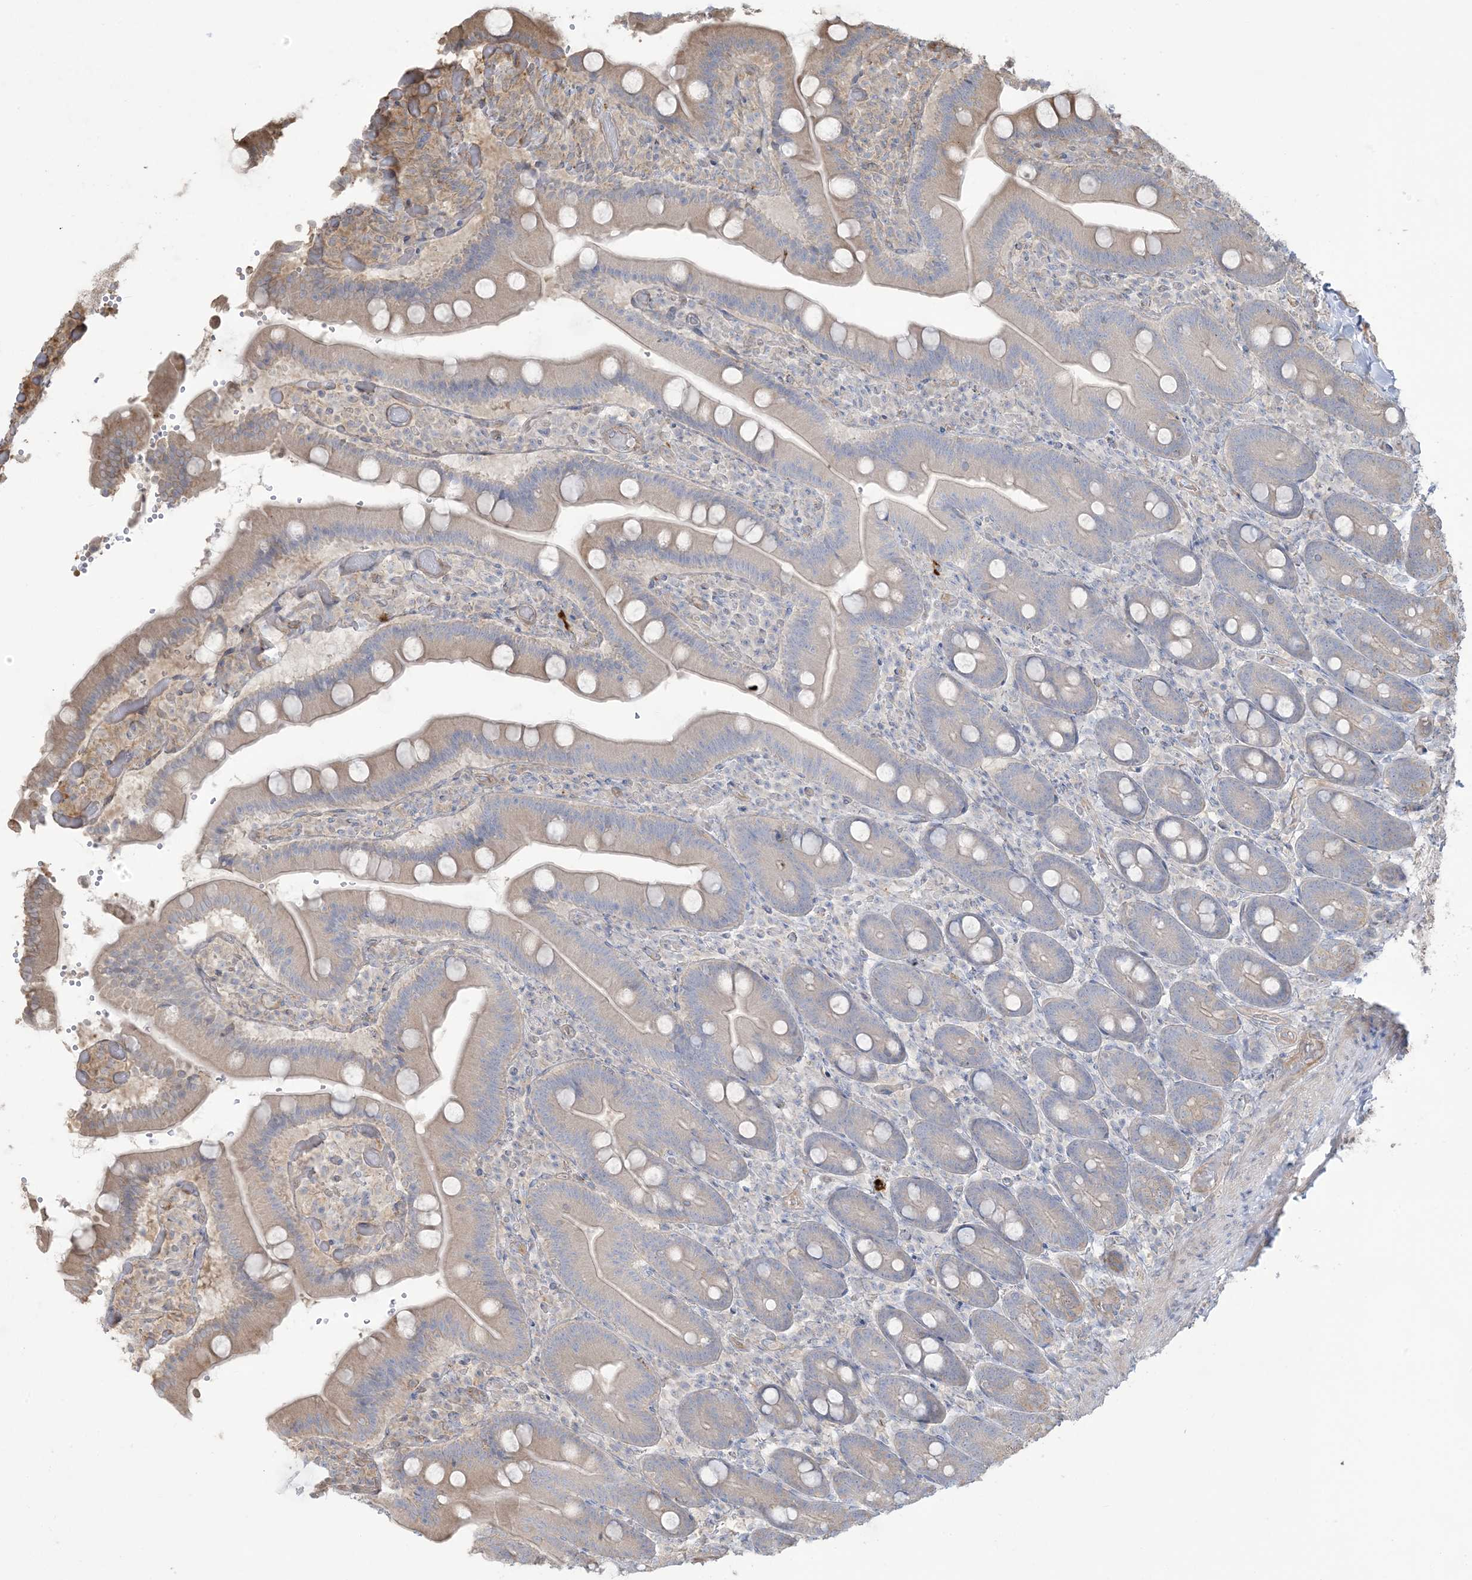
{"staining": {"intensity": "weak", "quantity": "25%-75%", "location": "cytoplasmic/membranous"}, "tissue": "duodenum", "cell_type": "Glandular cells", "image_type": "normal", "snomed": [{"axis": "morphology", "description": "Normal tissue, NOS"}, {"axis": "topography", "description": "Duodenum"}], "caption": "Immunohistochemical staining of benign duodenum displays low levels of weak cytoplasmic/membranous staining in about 25%-75% of glandular cells.", "gene": "KLHL18", "patient": {"sex": "female", "age": 62}}